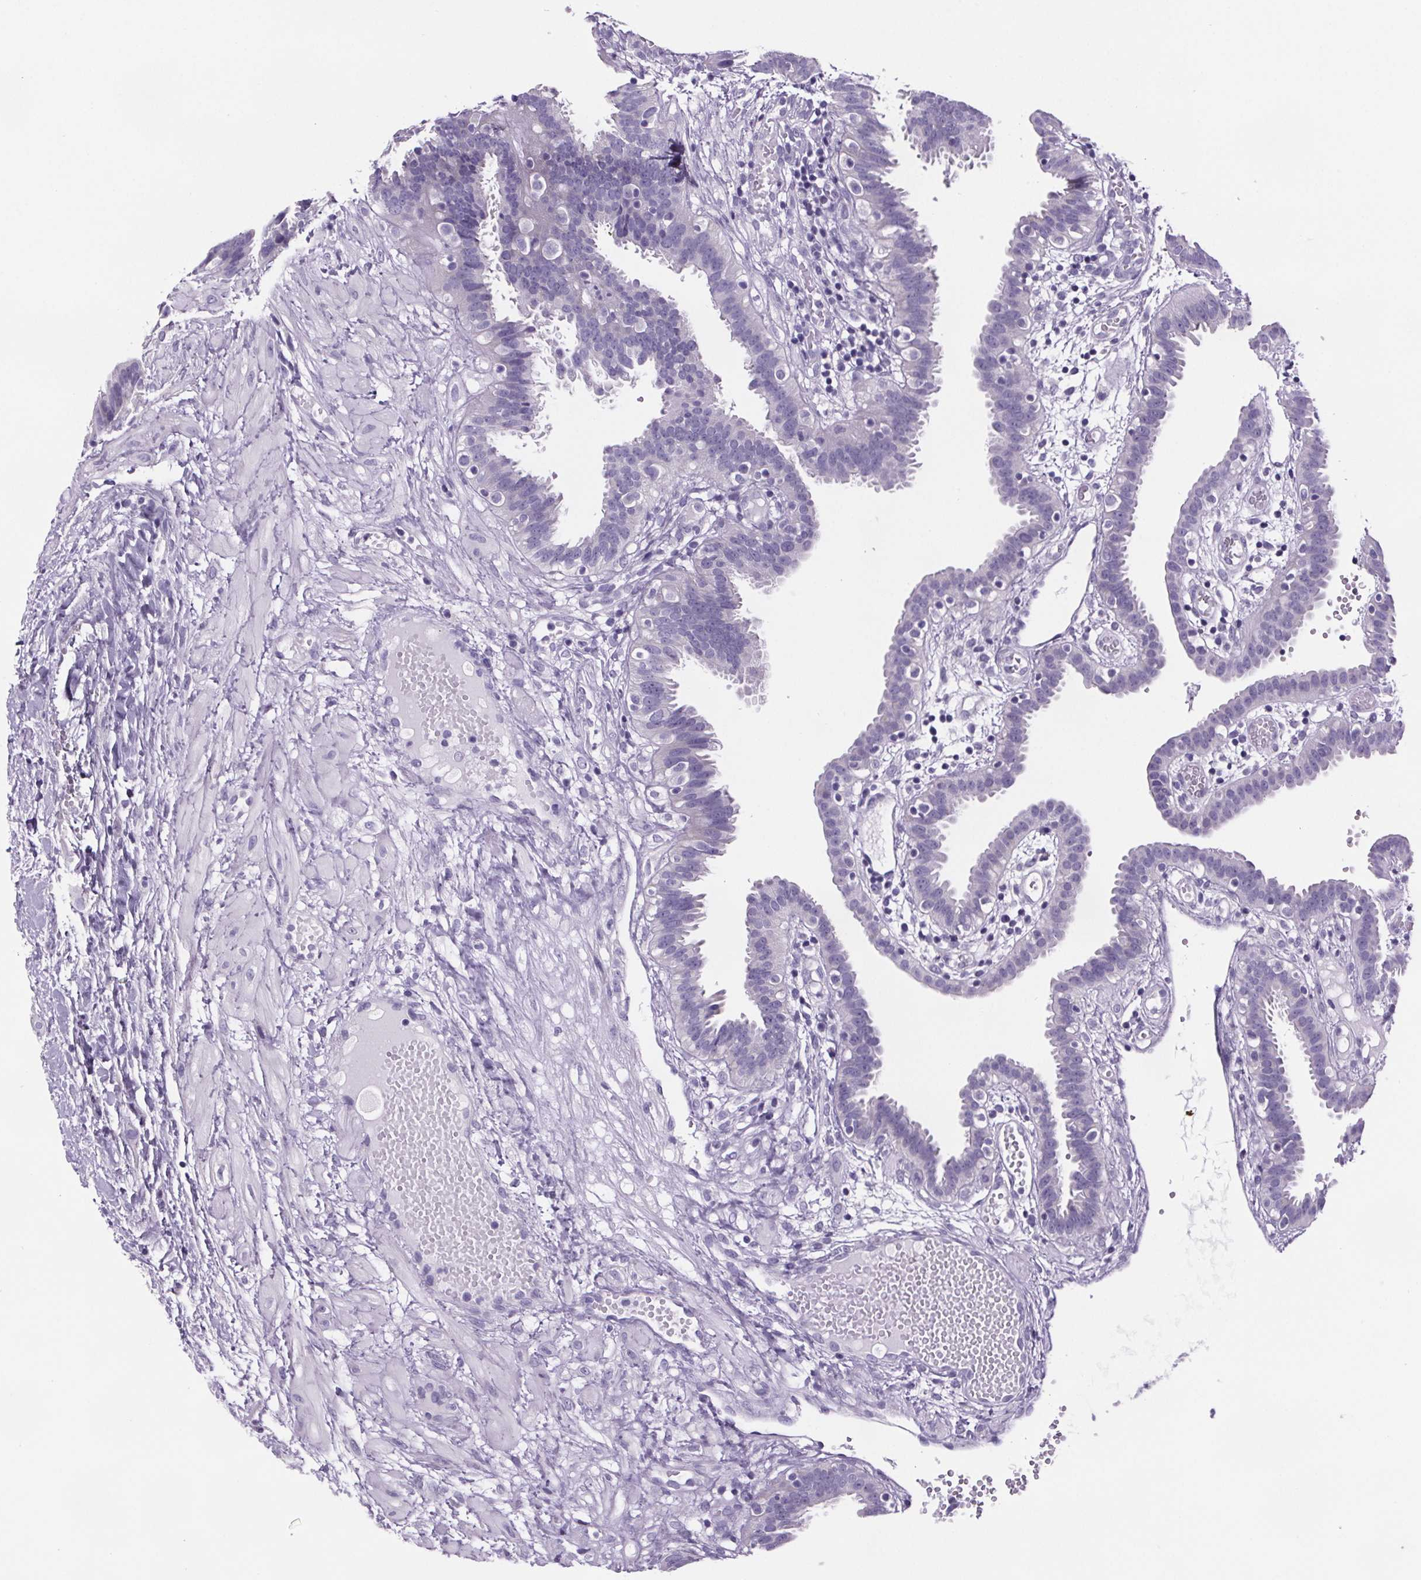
{"staining": {"intensity": "negative", "quantity": "none", "location": "none"}, "tissue": "fallopian tube", "cell_type": "Glandular cells", "image_type": "normal", "snomed": [{"axis": "morphology", "description": "Normal tissue, NOS"}, {"axis": "topography", "description": "Fallopian tube"}], "caption": "Immunohistochemical staining of unremarkable fallopian tube reveals no significant positivity in glandular cells.", "gene": "CUBN", "patient": {"sex": "female", "age": 37}}